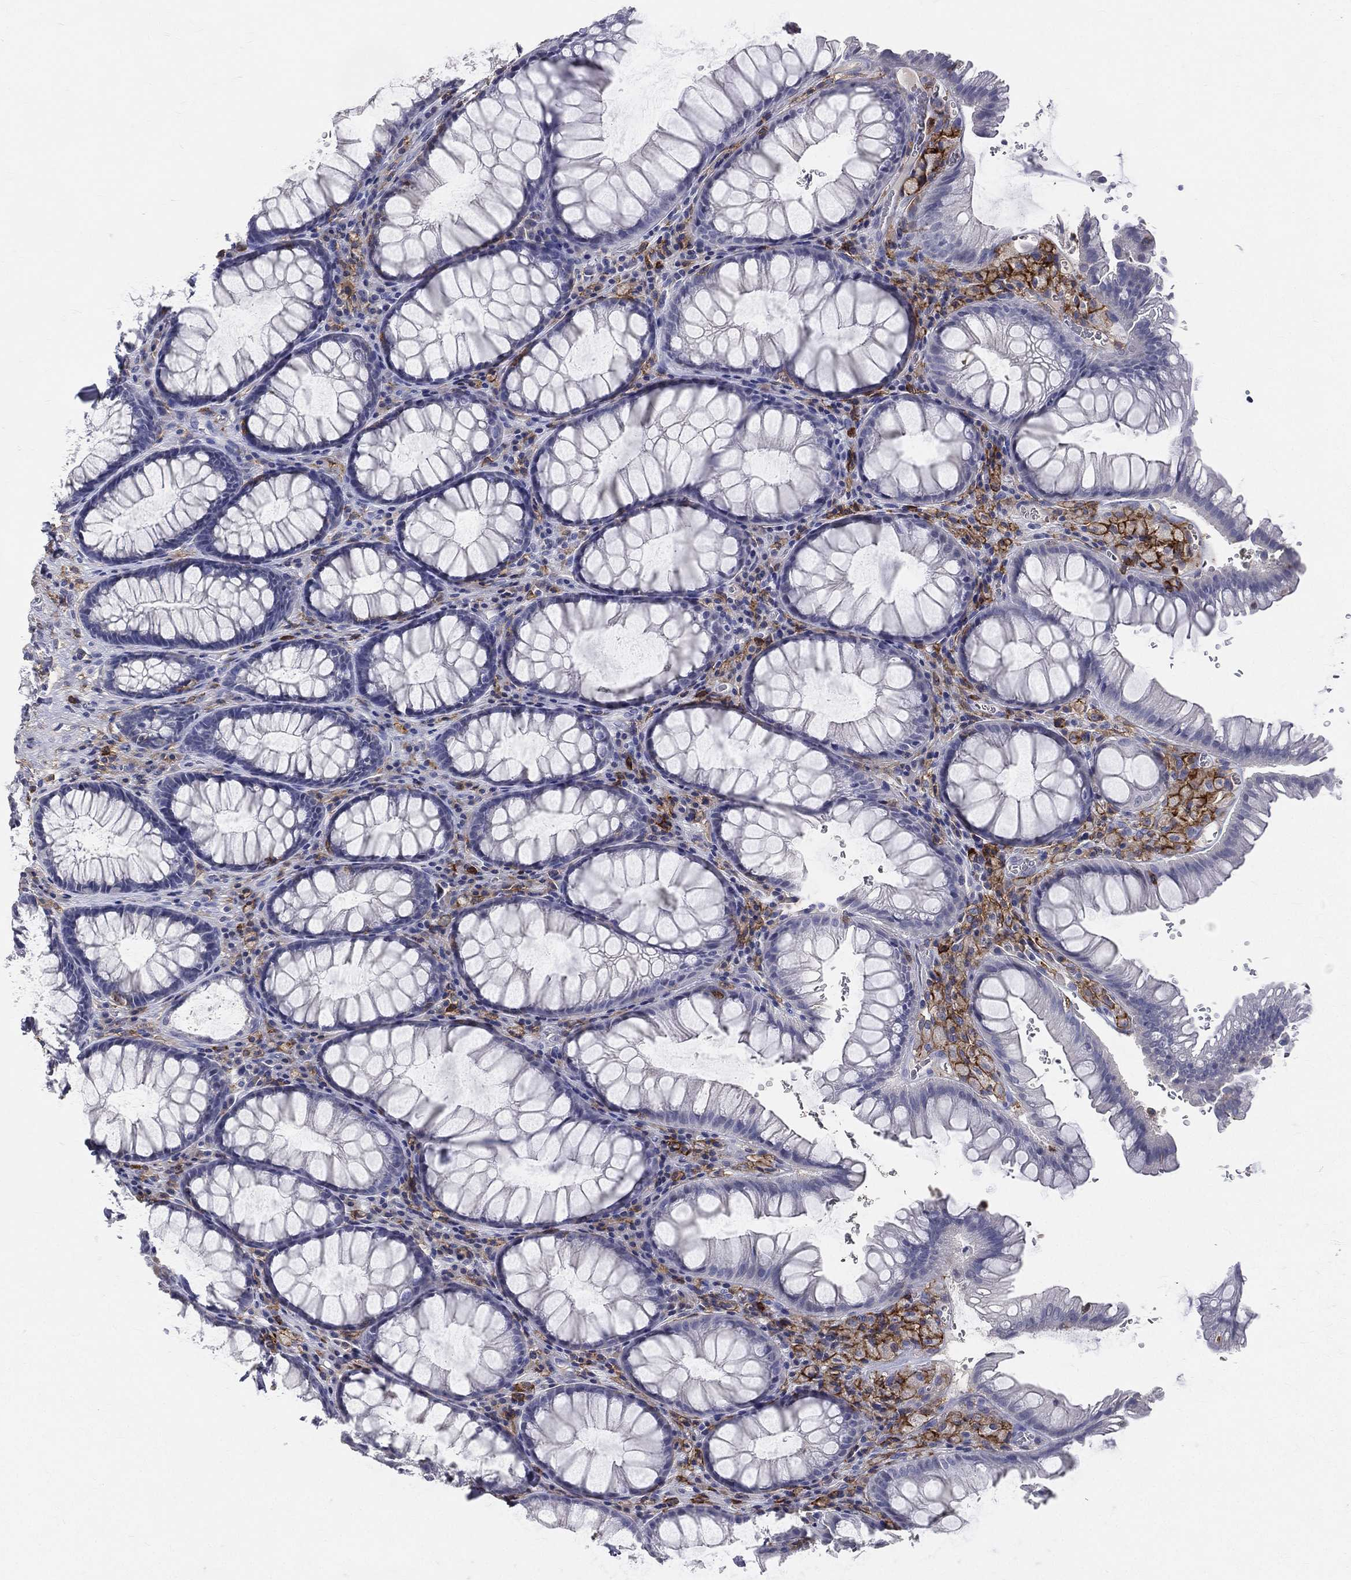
{"staining": {"intensity": "negative", "quantity": "none", "location": "none"}, "tissue": "rectum", "cell_type": "Glandular cells", "image_type": "normal", "snomed": [{"axis": "morphology", "description": "Normal tissue, NOS"}, {"axis": "topography", "description": "Rectum"}], "caption": "Immunohistochemical staining of benign human rectum displays no significant expression in glandular cells.", "gene": "CD33", "patient": {"sex": "female", "age": 68}}